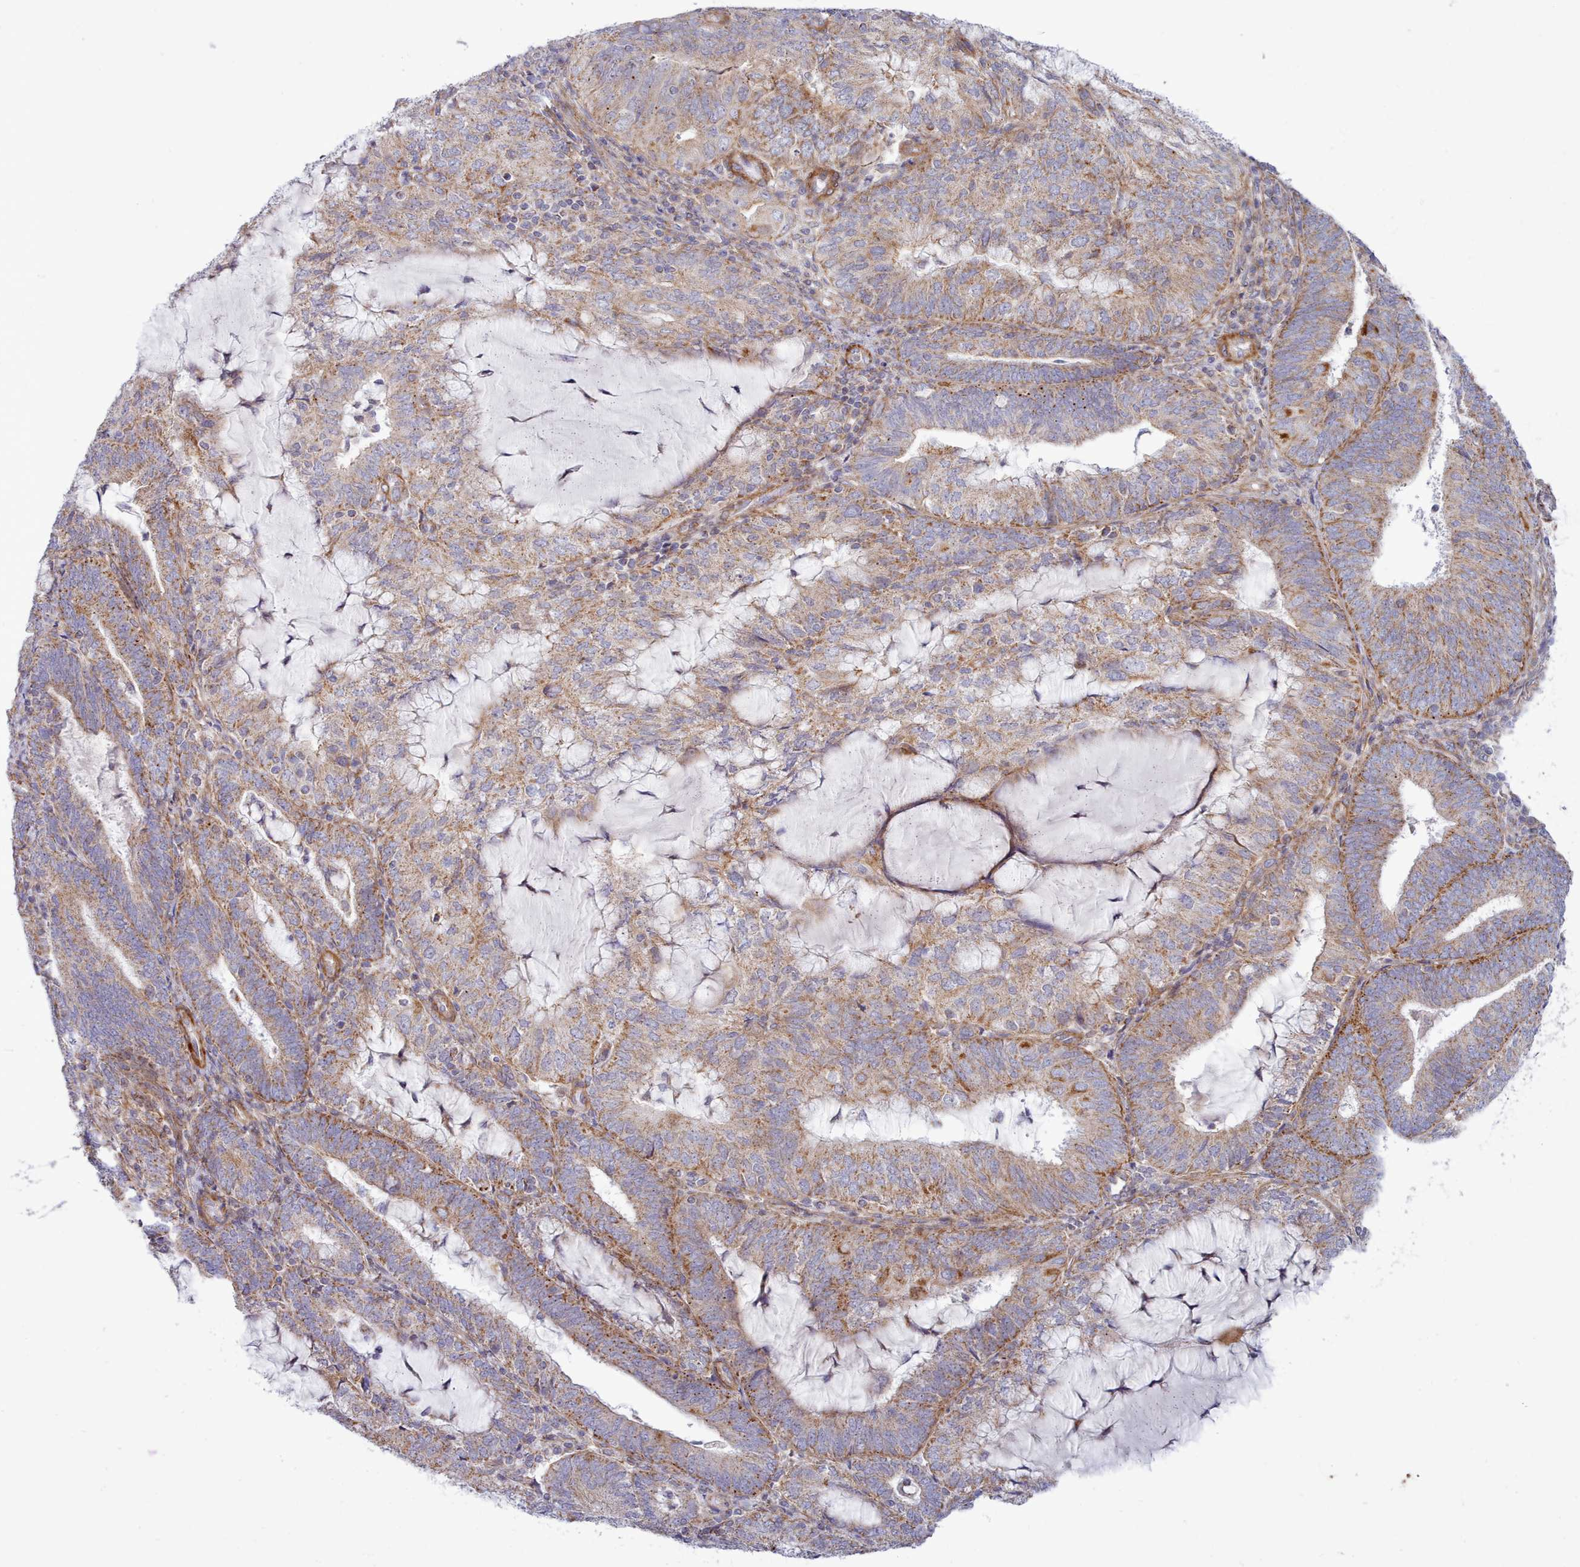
{"staining": {"intensity": "moderate", "quantity": ">75%", "location": "cytoplasmic/membranous"}, "tissue": "endometrial cancer", "cell_type": "Tumor cells", "image_type": "cancer", "snomed": [{"axis": "morphology", "description": "Adenocarcinoma, NOS"}, {"axis": "topography", "description": "Endometrium"}], "caption": "The photomicrograph reveals staining of endometrial adenocarcinoma, revealing moderate cytoplasmic/membranous protein expression (brown color) within tumor cells. Nuclei are stained in blue.", "gene": "MRPL21", "patient": {"sex": "female", "age": 81}}